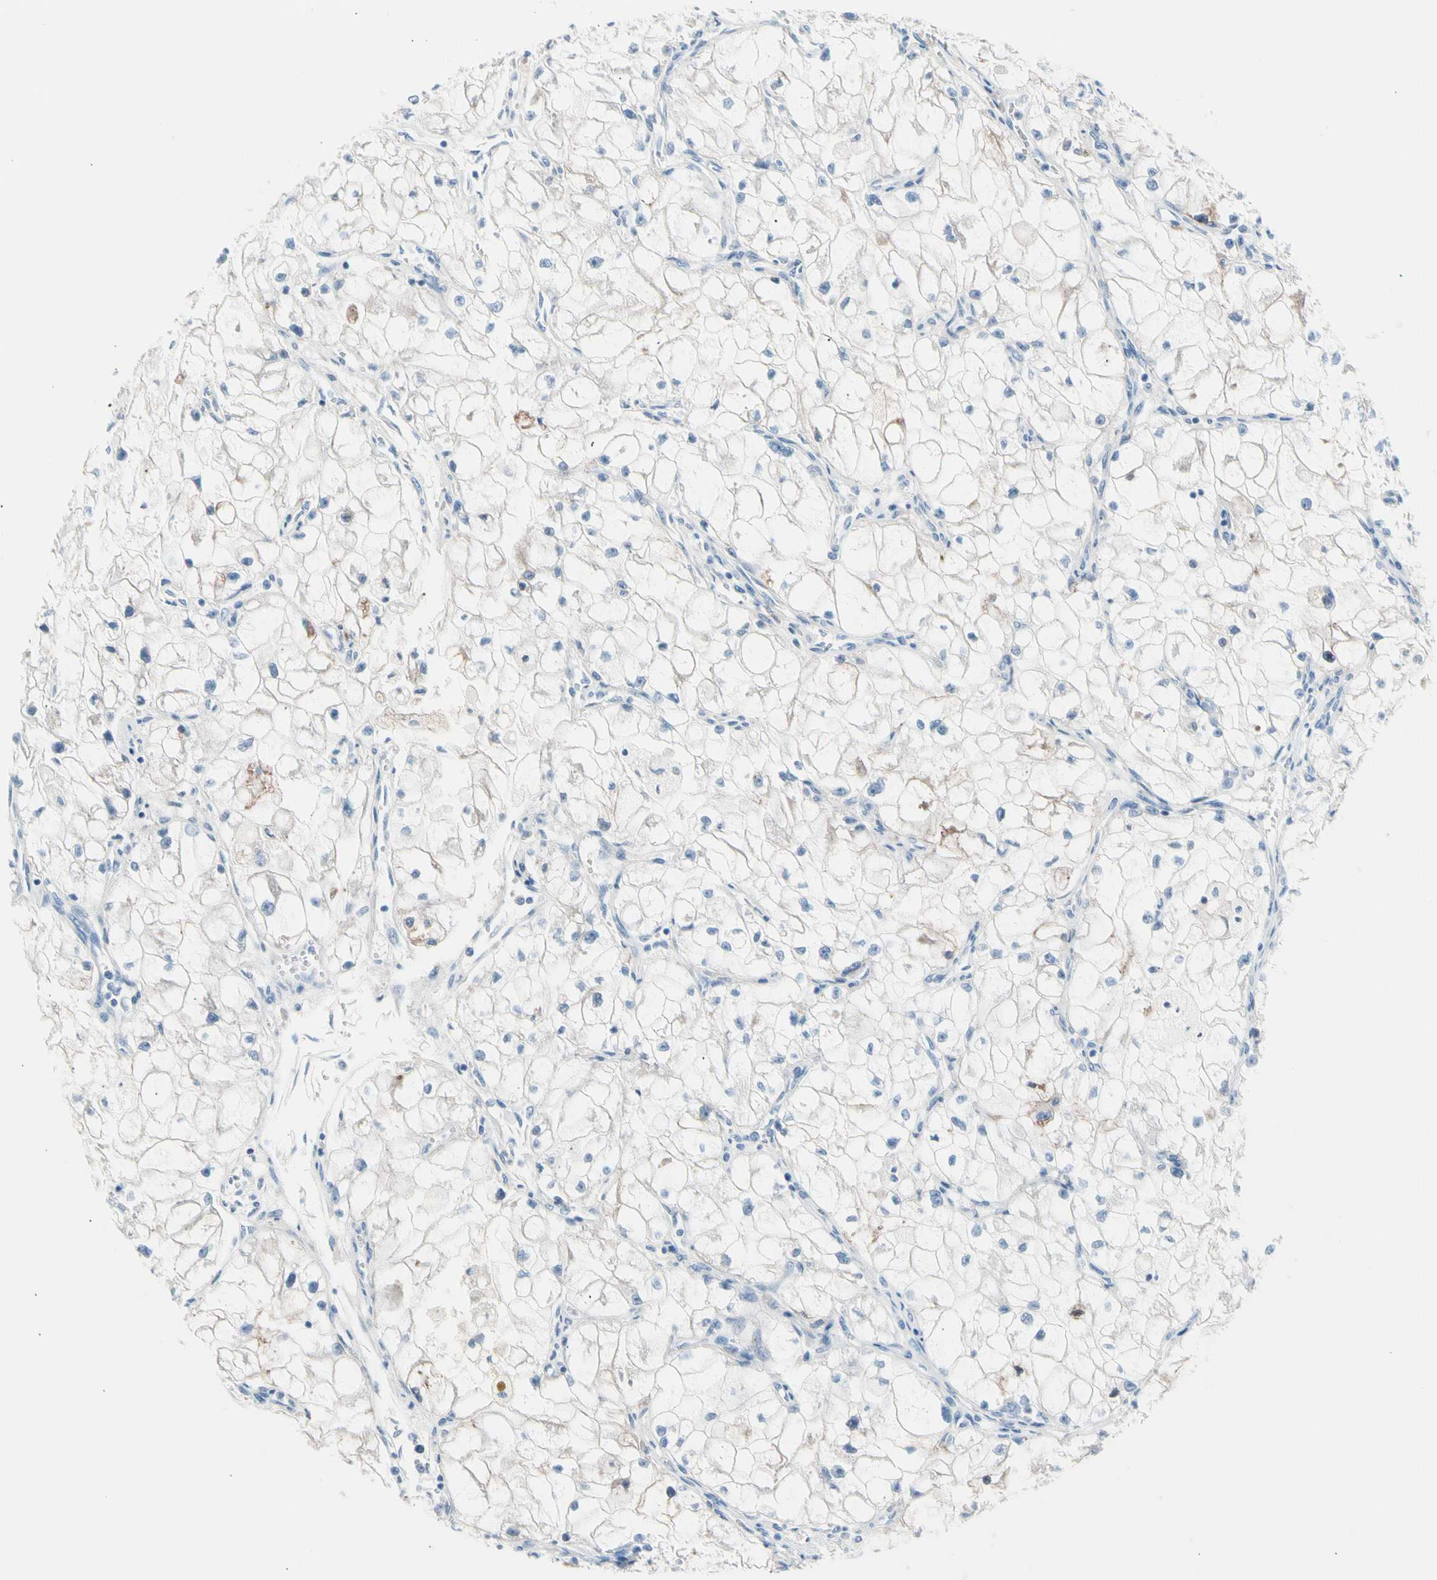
{"staining": {"intensity": "weak", "quantity": "<25%", "location": "cytoplasmic/membranous"}, "tissue": "renal cancer", "cell_type": "Tumor cells", "image_type": "cancer", "snomed": [{"axis": "morphology", "description": "Adenocarcinoma, NOS"}, {"axis": "topography", "description": "Kidney"}], "caption": "Immunohistochemistry histopathology image of neoplastic tissue: human renal cancer (adenocarcinoma) stained with DAB shows no significant protein staining in tumor cells. (DAB IHC with hematoxylin counter stain).", "gene": "CASQ1", "patient": {"sex": "female", "age": 70}}